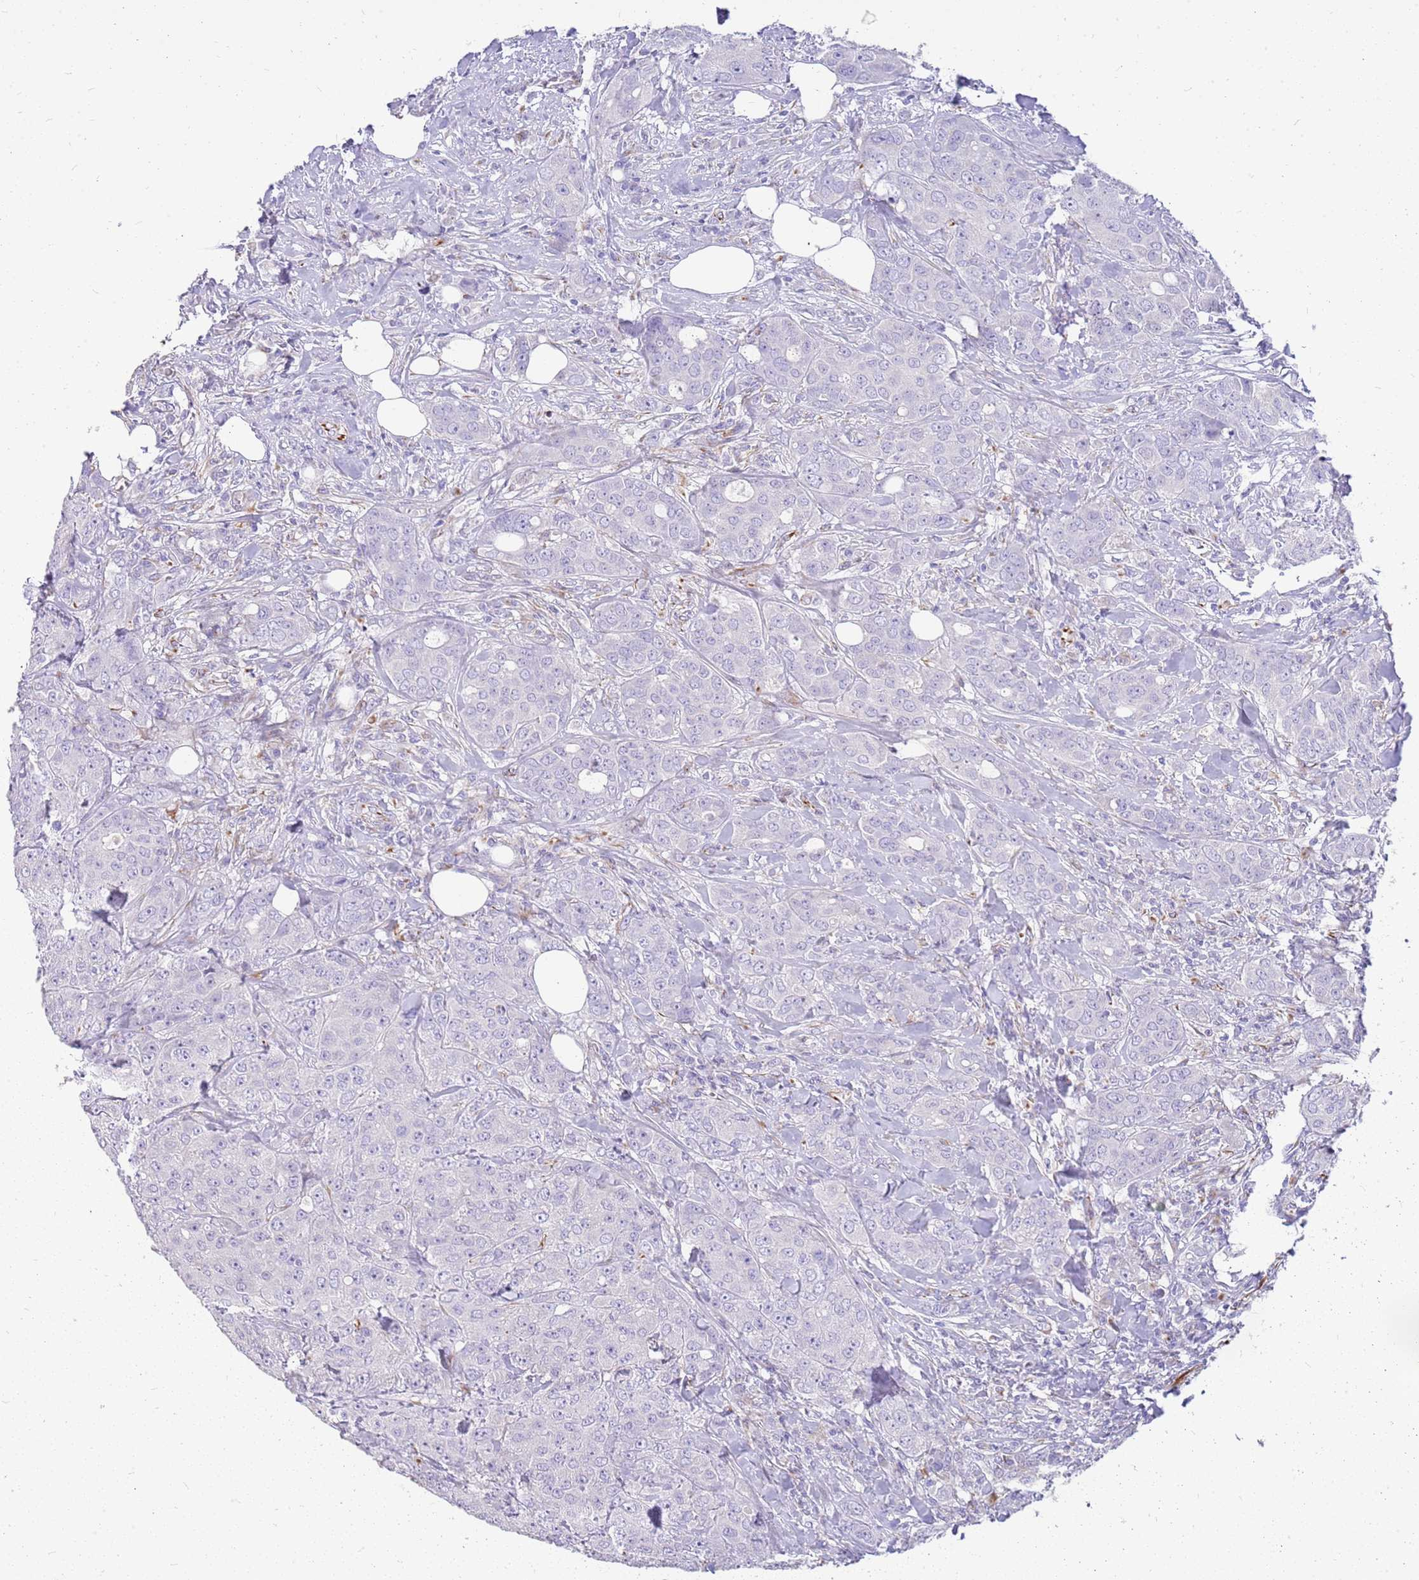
{"staining": {"intensity": "negative", "quantity": "none", "location": "none"}, "tissue": "breast cancer", "cell_type": "Tumor cells", "image_type": "cancer", "snomed": [{"axis": "morphology", "description": "Duct carcinoma"}, {"axis": "topography", "description": "Breast"}], "caption": "DAB immunohistochemical staining of breast cancer (infiltrating ductal carcinoma) exhibits no significant positivity in tumor cells. The staining is performed using DAB (3,3'-diaminobenzidine) brown chromogen with nuclei counter-stained in using hematoxylin.", "gene": "ZDHHC1", "patient": {"sex": "female", "age": 43}}